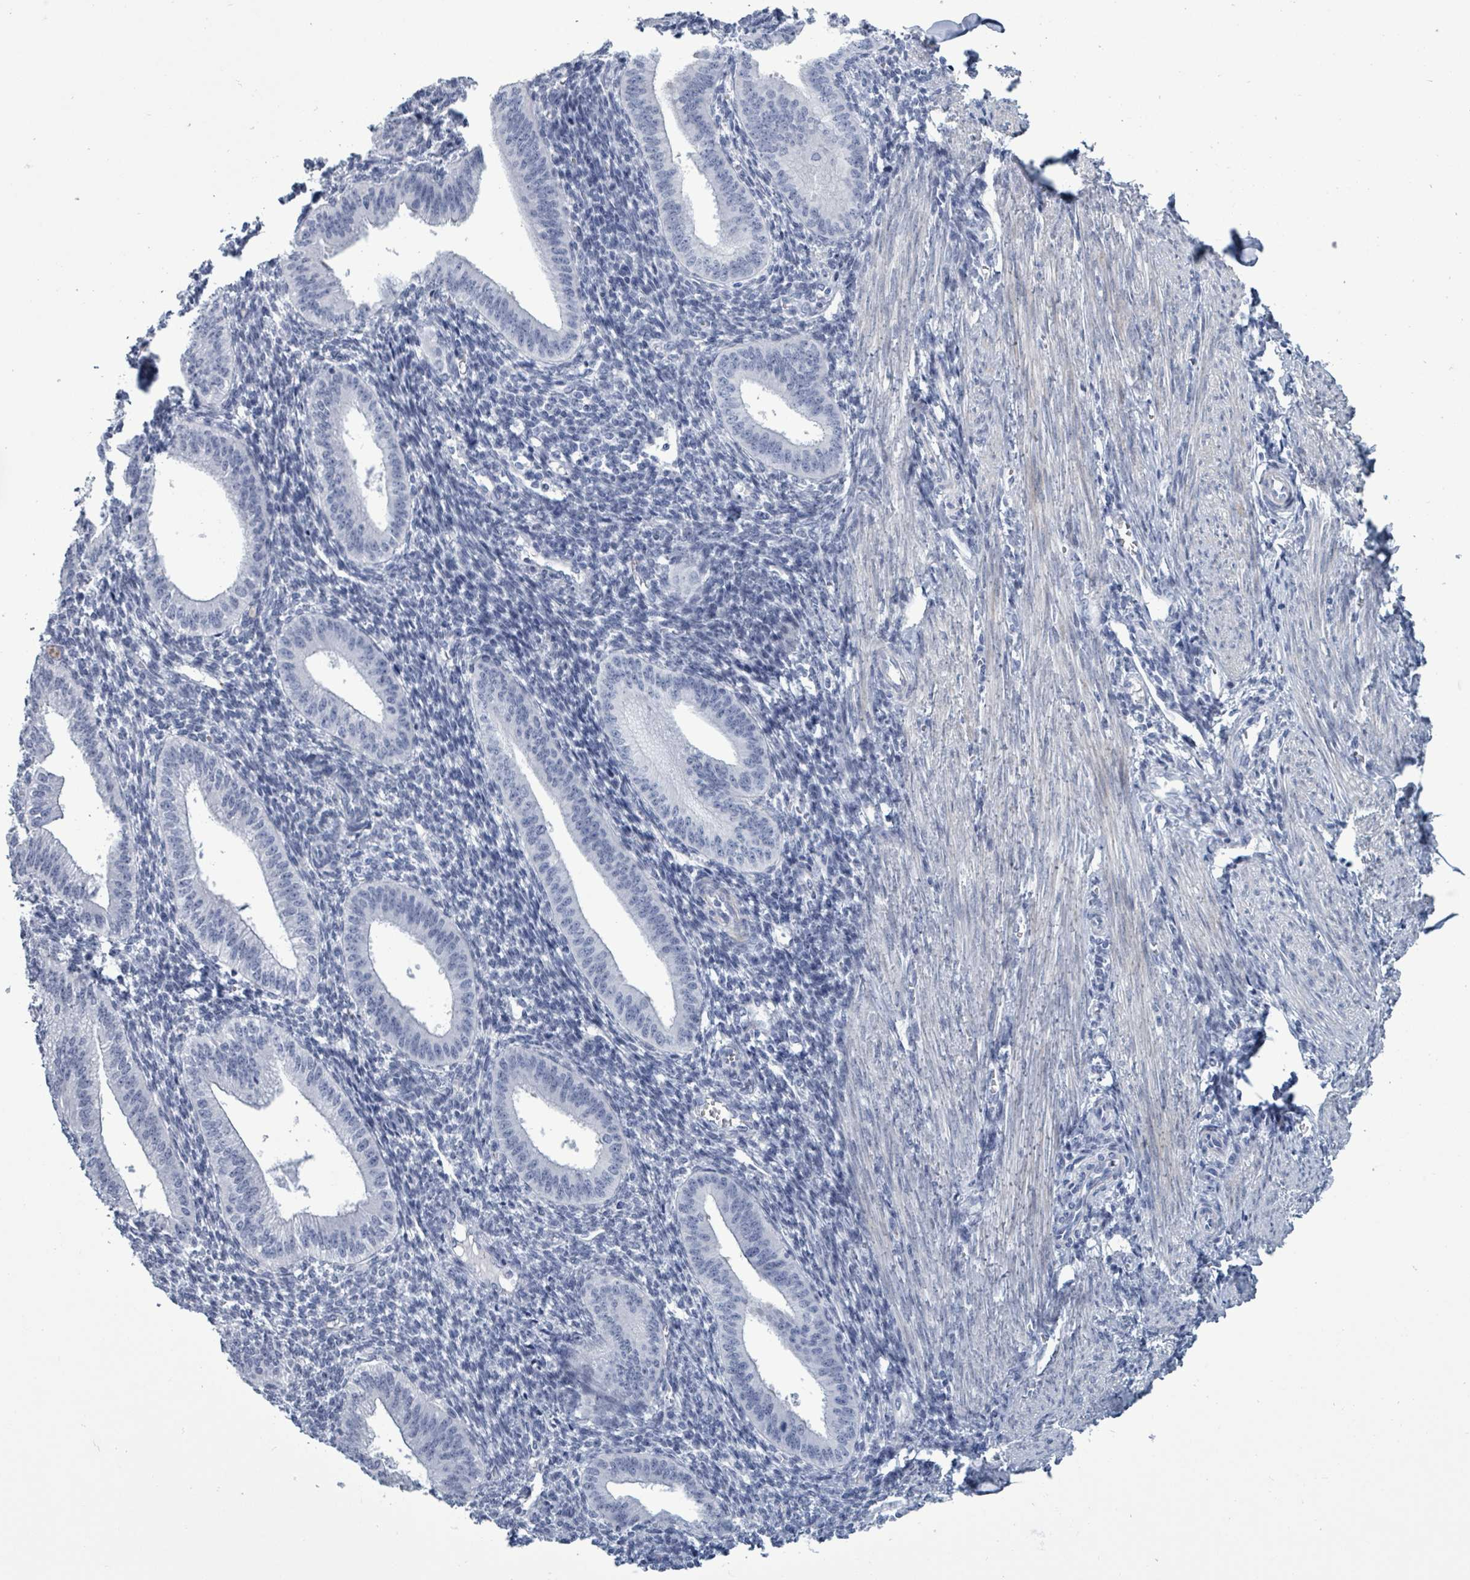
{"staining": {"intensity": "negative", "quantity": "none", "location": "none"}, "tissue": "endometrium", "cell_type": "Cells in endometrial stroma", "image_type": "normal", "snomed": [{"axis": "morphology", "description": "Normal tissue, NOS"}, {"axis": "topography", "description": "Endometrium"}], "caption": "Unremarkable endometrium was stained to show a protein in brown. There is no significant positivity in cells in endometrial stroma.", "gene": "ZNF771", "patient": {"sex": "female", "age": 34}}